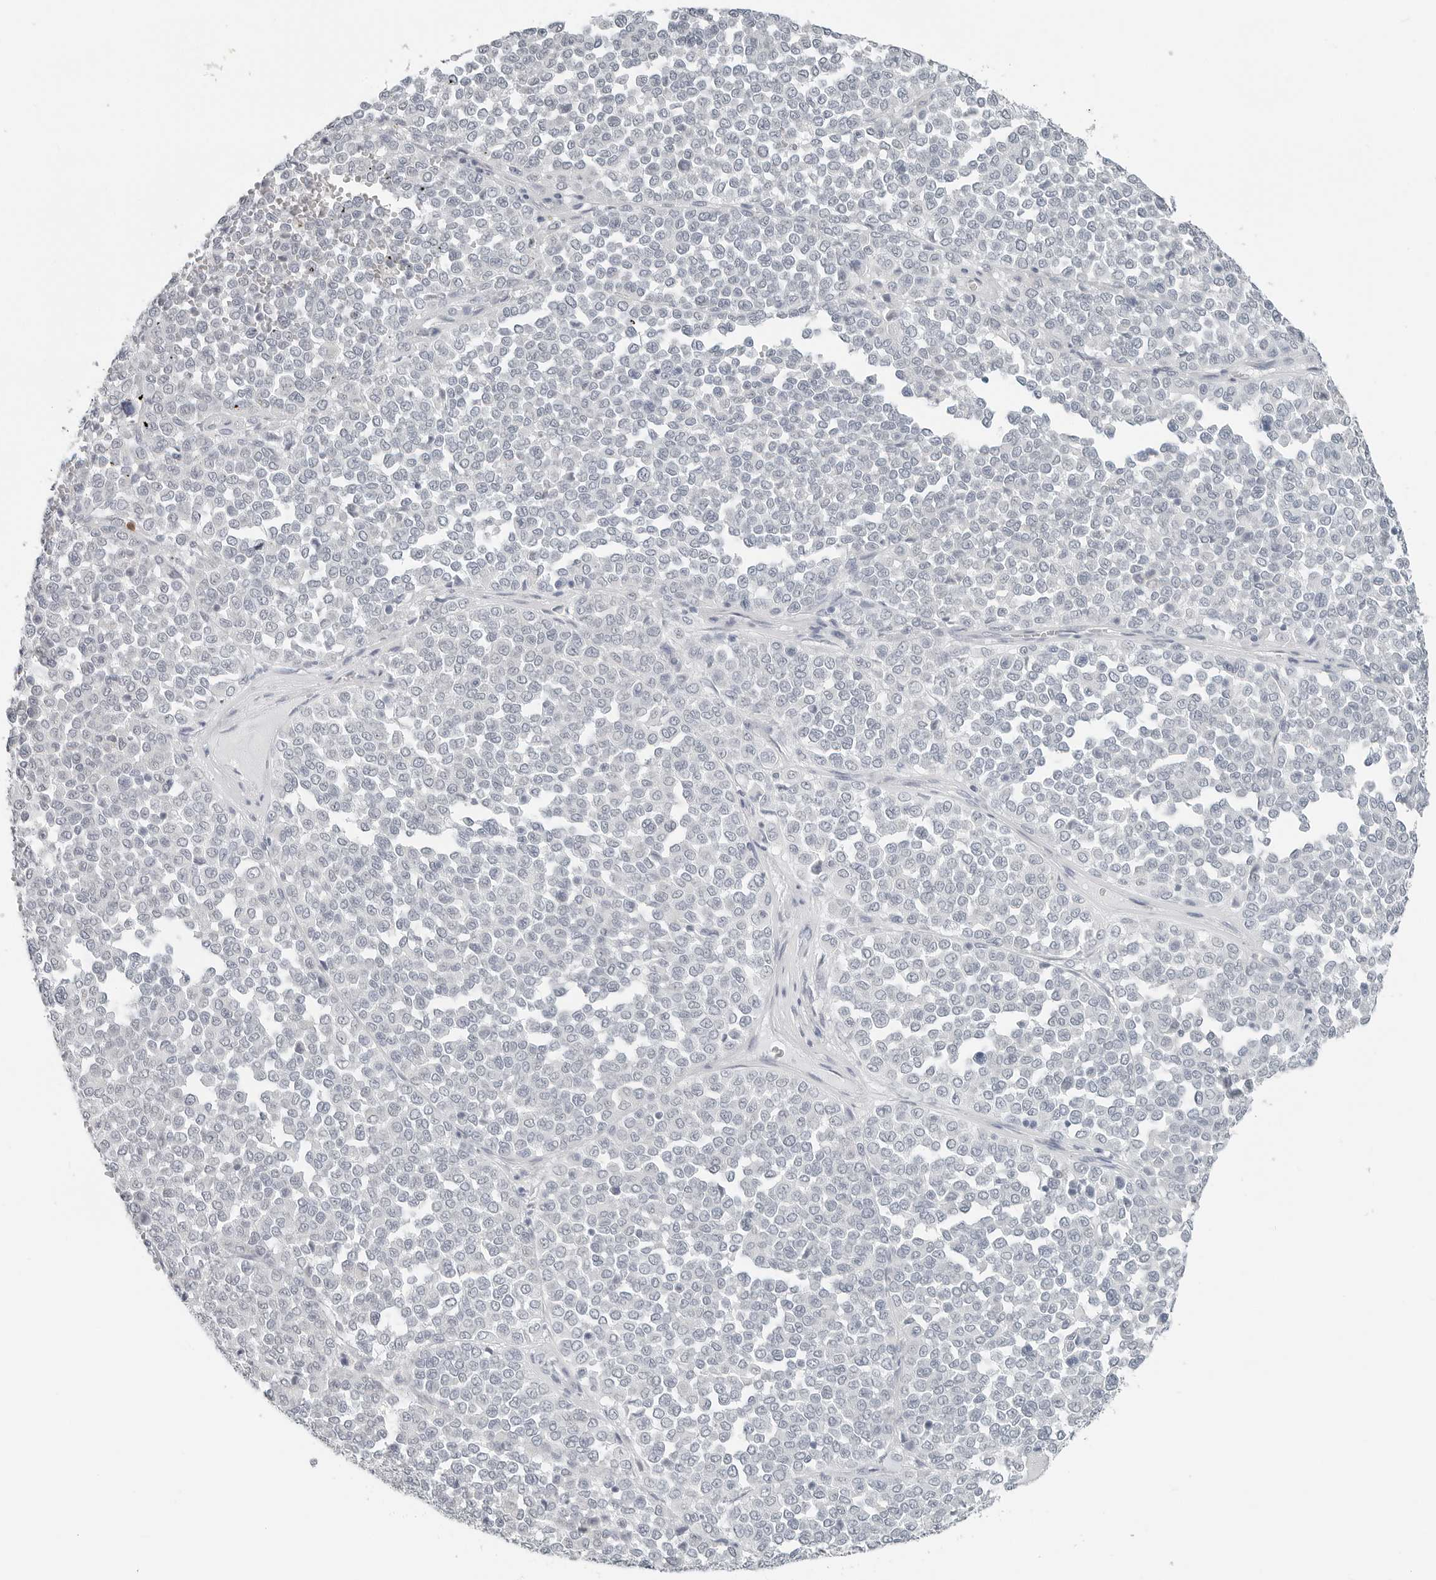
{"staining": {"intensity": "negative", "quantity": "none", "location": "none"}, "tissue": "melanoma", "cell_type": "Tumor cells", "image_type": "cancer", "snomed": [{"axis": "morphology", "description": "Malignant melanoma, Metastatic site"}, {"axis": "topography", "description": "Pancreas"}], "caption": "There is no significant staining in tumor cells of malignant melanoma (metastatic site).", "gene": "XIRP1", "patient": {"sex": "female", "age": 30}}